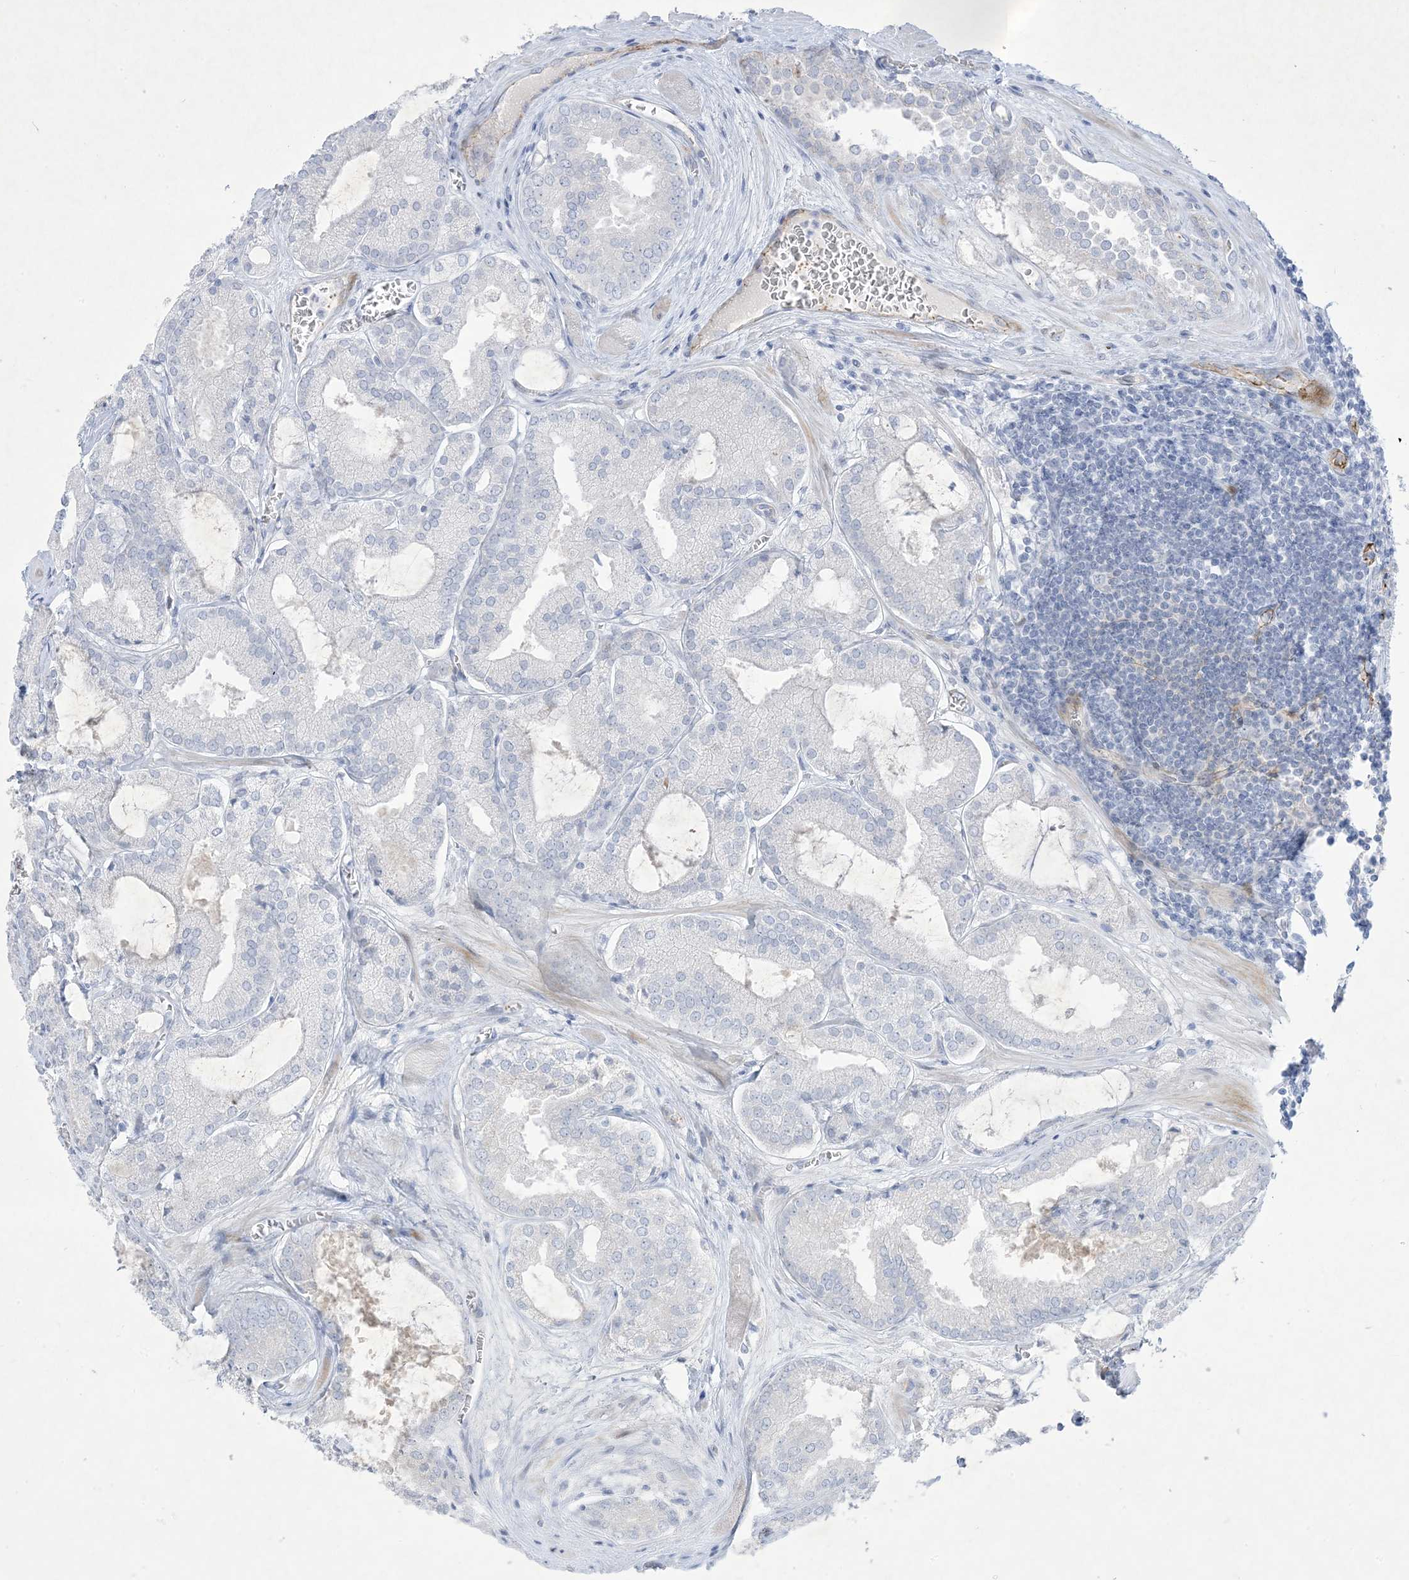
{"staining": {"intensity": "negative", "quantity": "none", "location": "none"}, "tissue": "prostate cancer", "cell_type": "Tumor cells", "image_type": "cancer", "snomed": [{"axis": "morphology", "description": "Adenocarcinoma, Low grade"}, {"axis": "topography", "description": "Prostate"}], "caption": "An image of human prostate cancer is negative for staining in tumor cells.", "gene": "B3GNT7", "patient": {"sex": "male", "age": 67}}